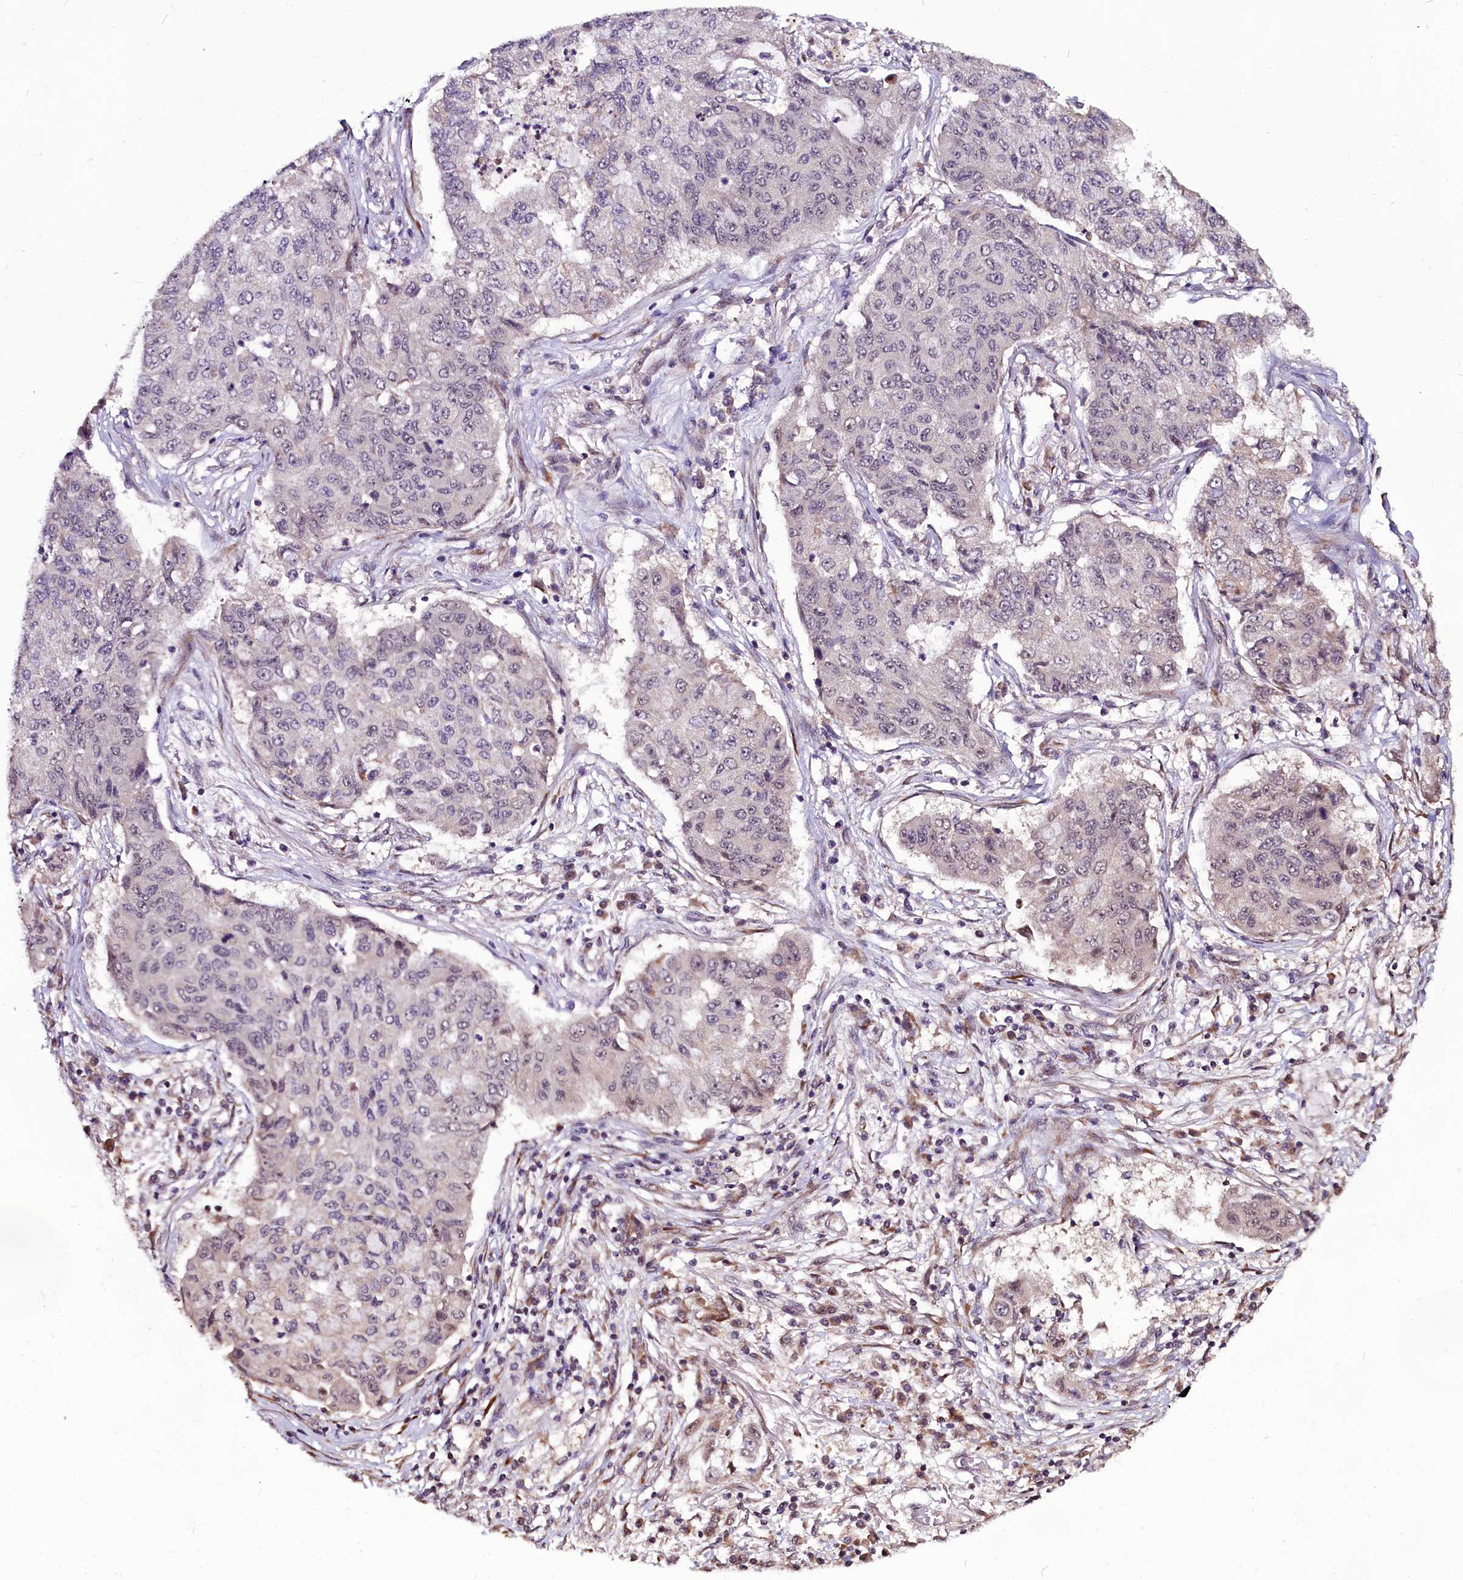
{"staining": {"intensity": "negative", "quantity": "none", "location": "none"}, "tissue": "lung cancer", "cell_type": "Tumor cells", "image_type": "cancer", "snomed": [{"axis": "morphology", "description": "Squamous cell carcinoma, NOS"}, {"axis": "topography", "description": "Lung"}], "caption": "Tumor cells show no significant positivity in lung squamous cell carcinoma.", "gene": "RPUSD2", "patient": {"sex": "male", "age": 74}}